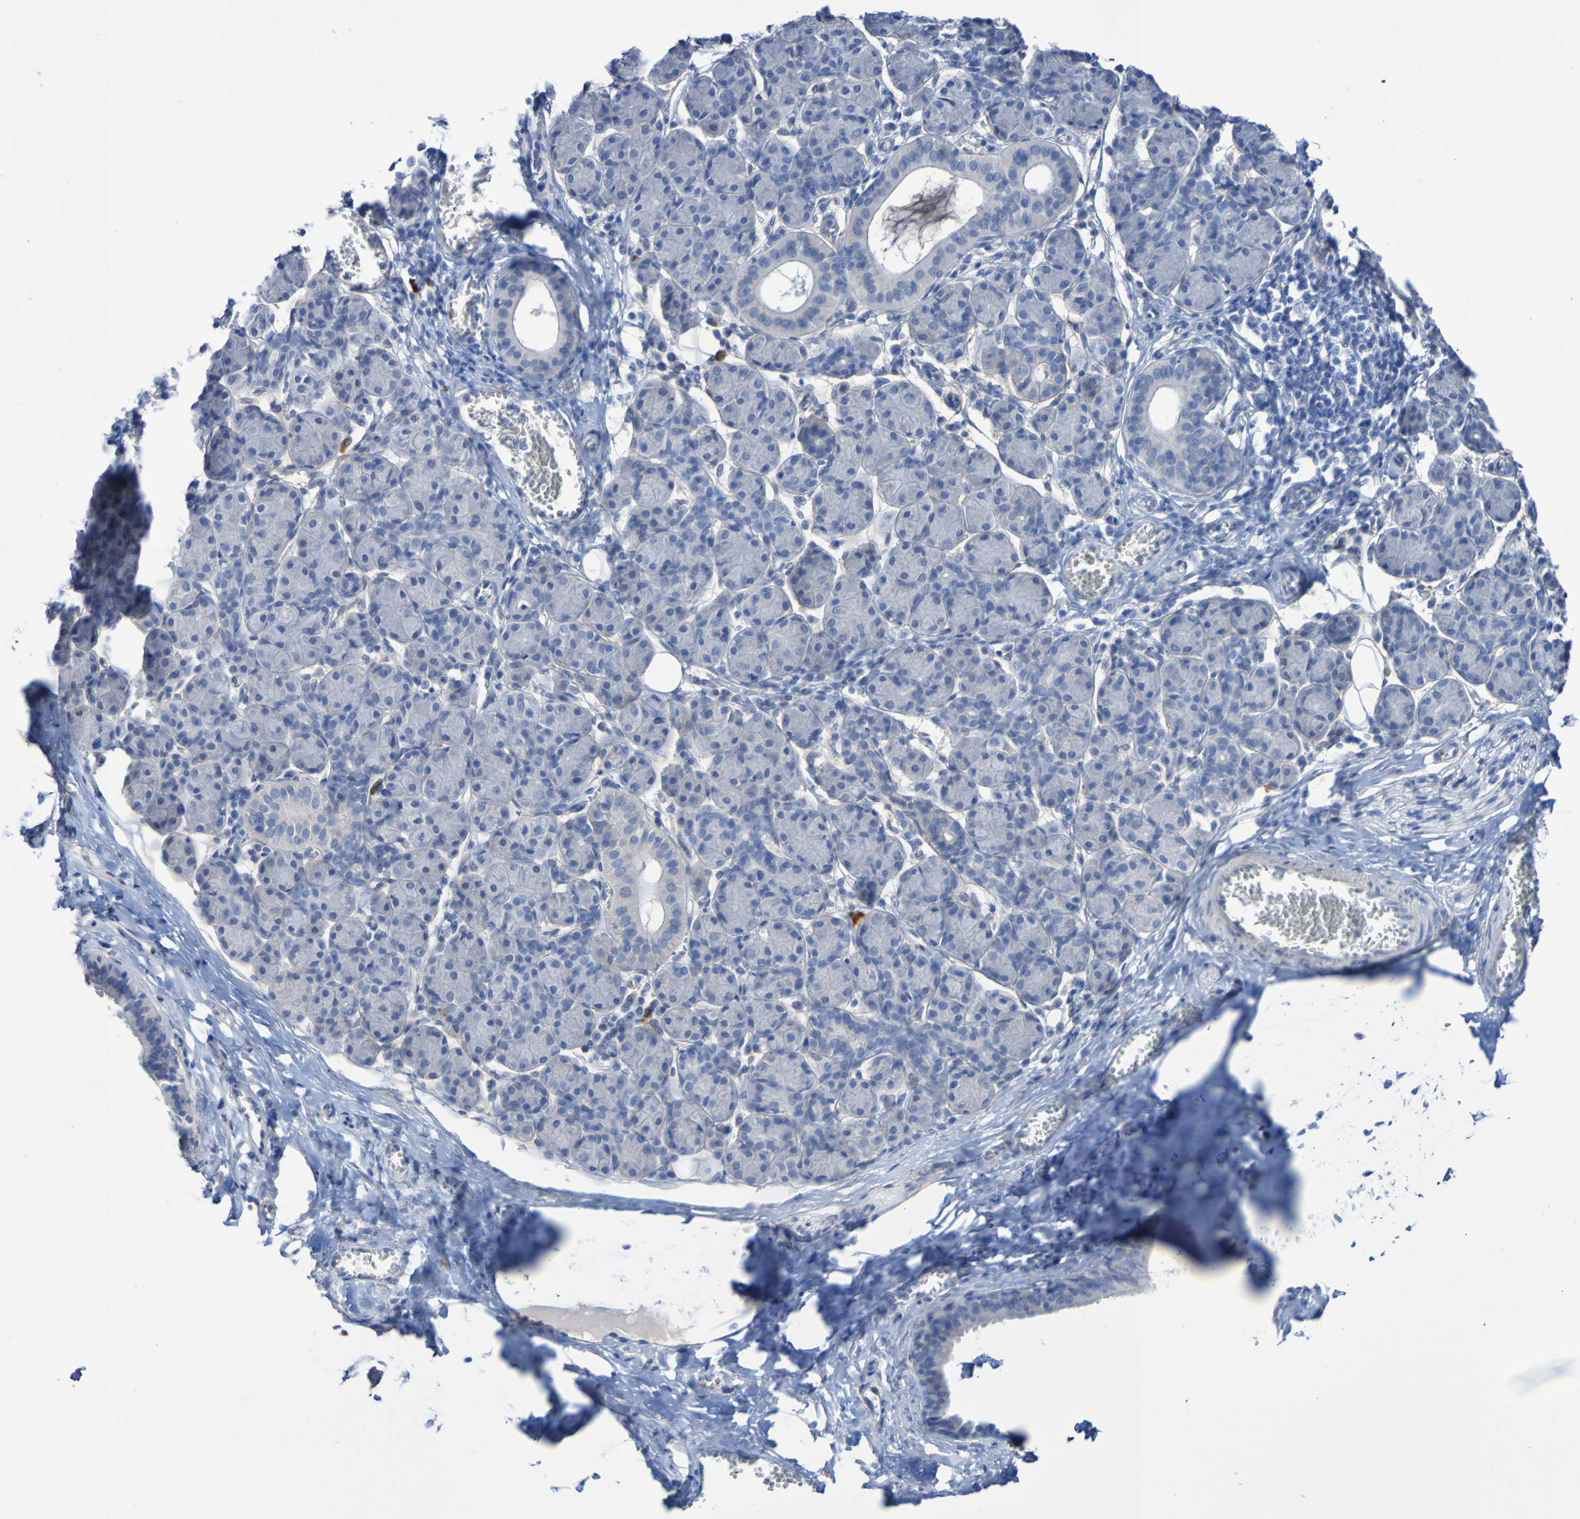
{"staining": {"intensity": "negative", "quantity": "none", "location": "none"}, "tissue": "salivary gland", "cell_type": "Glandular cells", "image_type": "normal", "snomed": [{"axis": "morphology", "description": "Normal tissue, NOS"}, {"axis": "morphology", "description": "Inflammation, NOS"}, {"axis": "topography", "description": "Lymph node"}, {"axis": "topography", "description": "Salivary gland"}], "caption": "Protein analysis of unremarkable salivary gland displays no significant positivity in glandular cells. Brightfield microscopy of immunohistochemistry stained with DAB (3,3'-diaminobenzidine) (brown) and hematoxylin (blue), captured at high magnification.", "gene": "SGCB", "patient": {"sex": "male", "age": 3}}